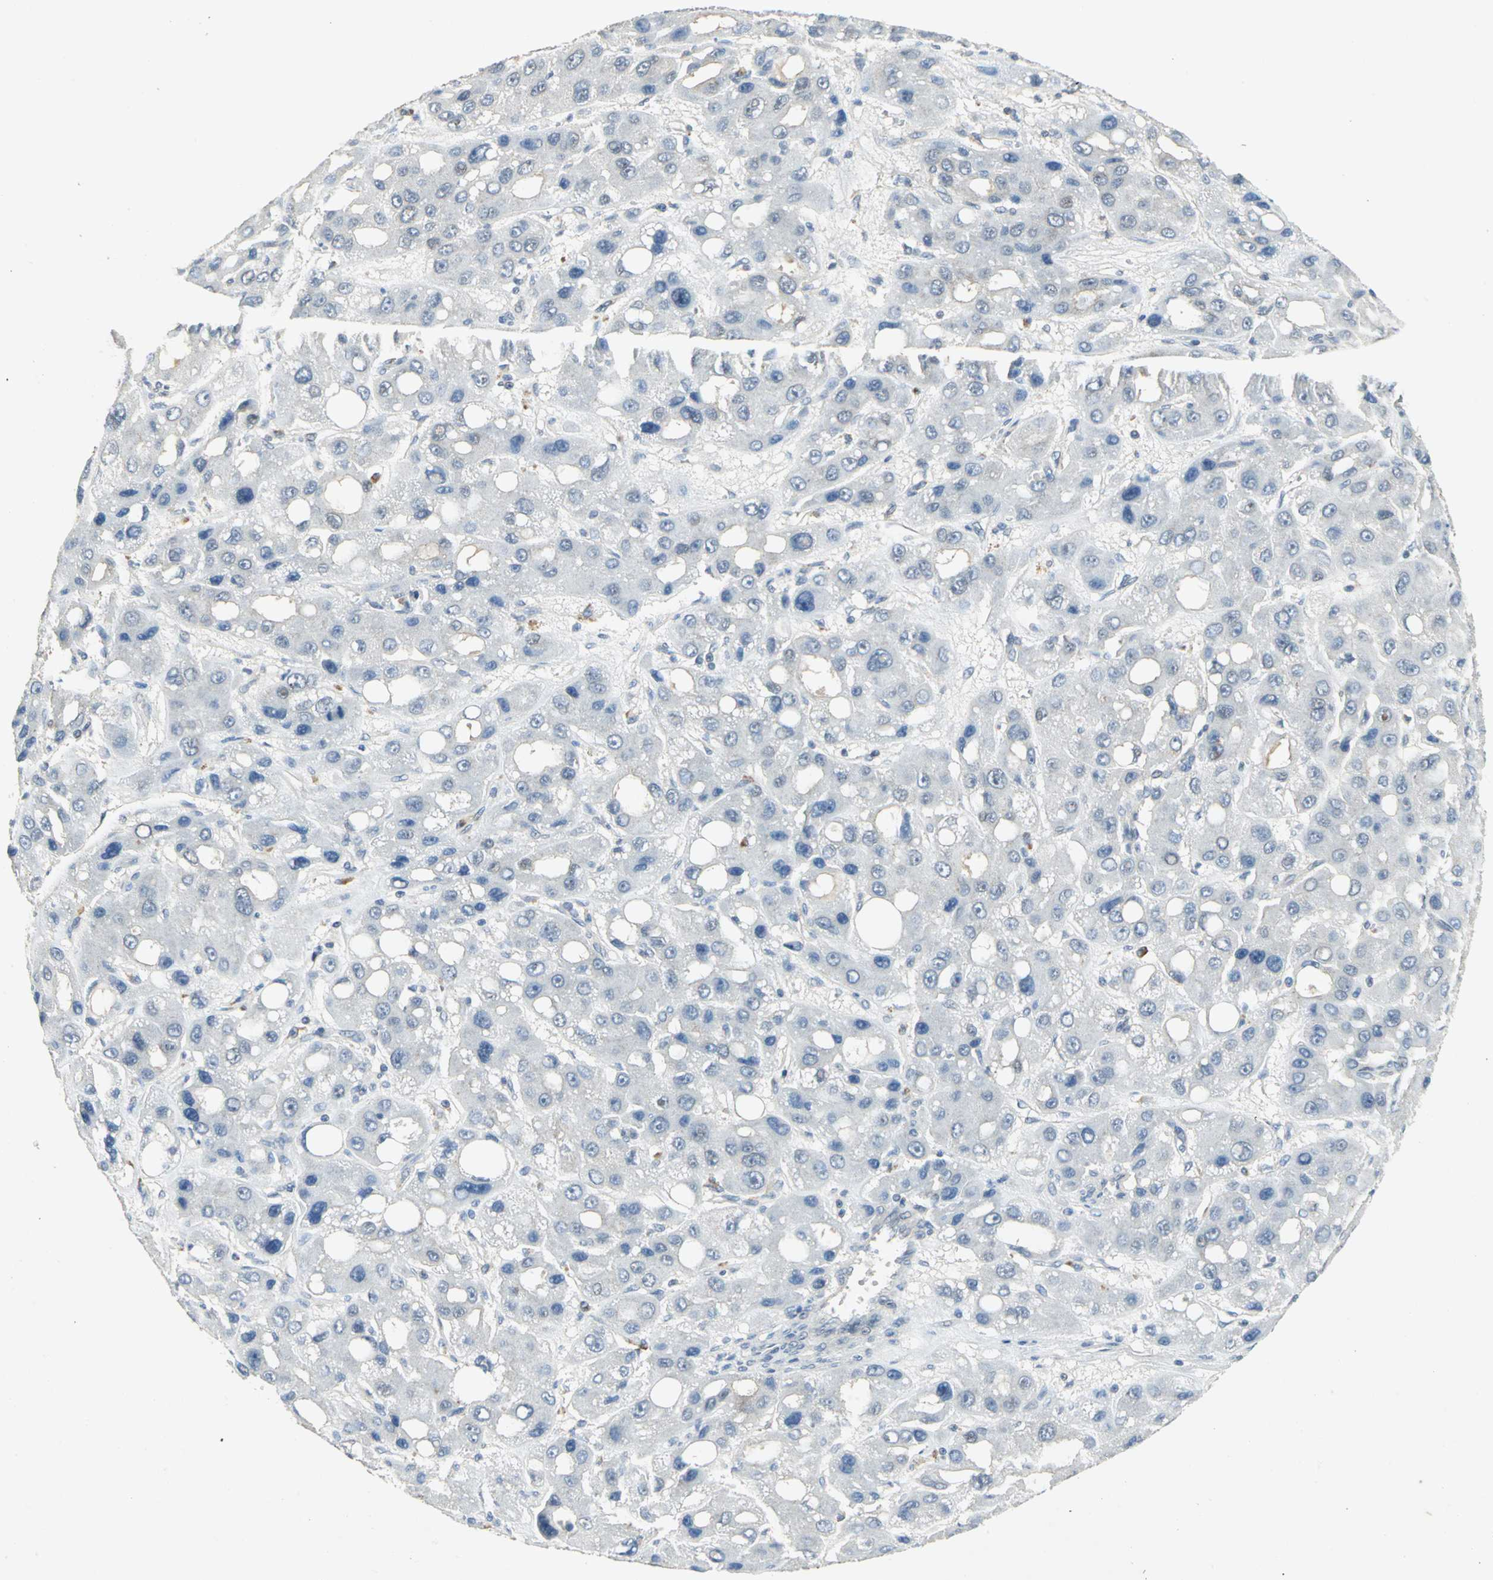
{"staining": {"intensity": "negative", "quantity": "none", "location": "none"}, "tissue": "liver cancer", "cell_type": "Tumor cells", "image_type": "cancer", "snomed": [{"axis": "morphology", "description": "Carcinoma, Hepatocellular, NOS"}, {"axis": "topography", "description": "Liver"}], "caption": "DAB (3,3'-diaminobenzidine) immunohistochemical staining of human liver hepatocellular carcinoma shows no significant expression in tumor cells. The staining is performed using DAB (3,3'-diaminobenzidine) brown chromogen with nuclei counter-stained in using hematoxylin.", "gene": "PPIA", "patient": {"sex": "male", "age": 55}}